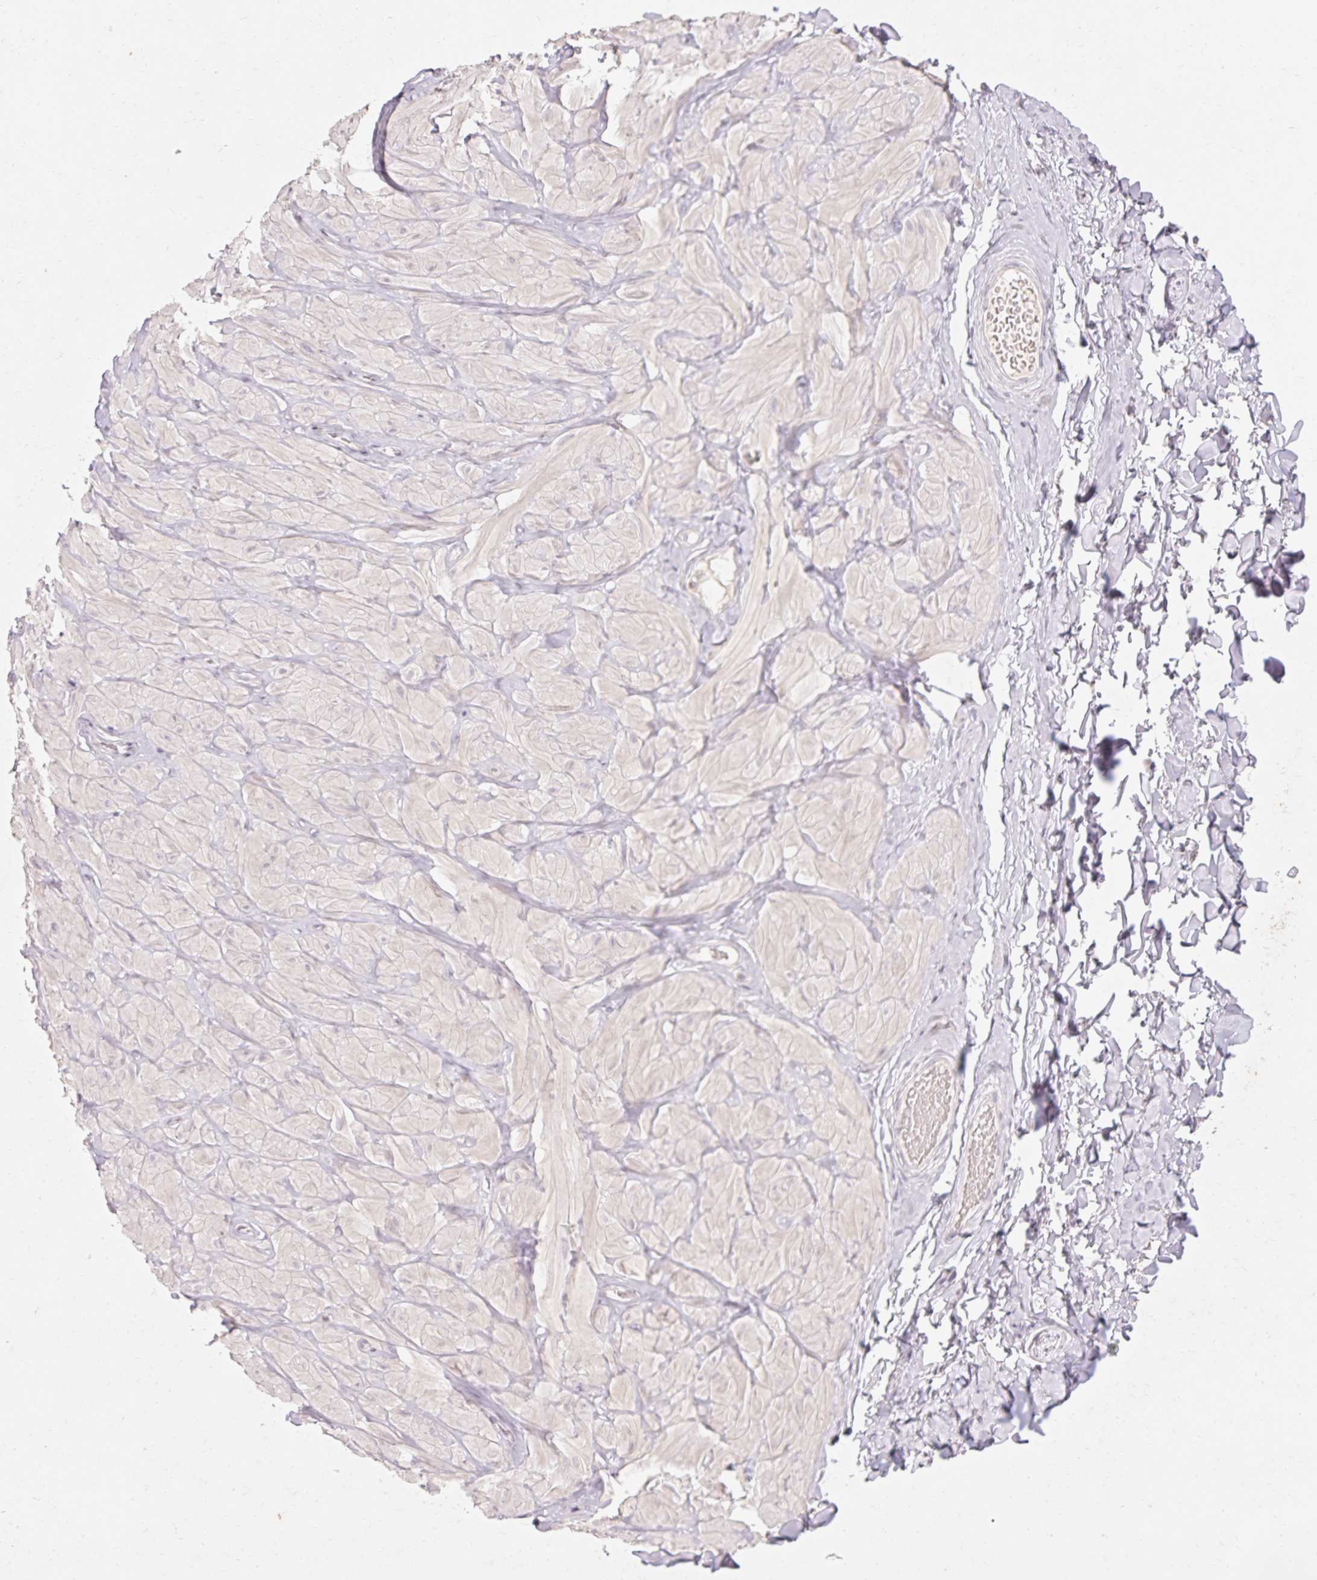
{"staining": {"intensity": "negative", "quantity": "none", "location": "none"}, "tissue": "soft tissue", "cell_type": "Fibroblasts", "image_type": "normal", "snomed": [{"axis": "morphology", "description": "Normal tissue, NOS"}, {"axis": "topography", "description": "Soft tissue"}, {"axis": "topography", "description": "Adipose tissue"}, {"axis": "topography", "description": "Vascular tissue"}, {"axis": "topography", "description": "Peripheral nerve tissue"}], "caption": "An image of soft tissue stained for a protein exhibits no brown staining in fibroblasts. (DAB (3,3'-diaminobenzidine) immunohistochemistry (IHC) with hematoxylin counter stain).", "gene": "SKP2", "patient": {"sex": "male", "age": 29}}